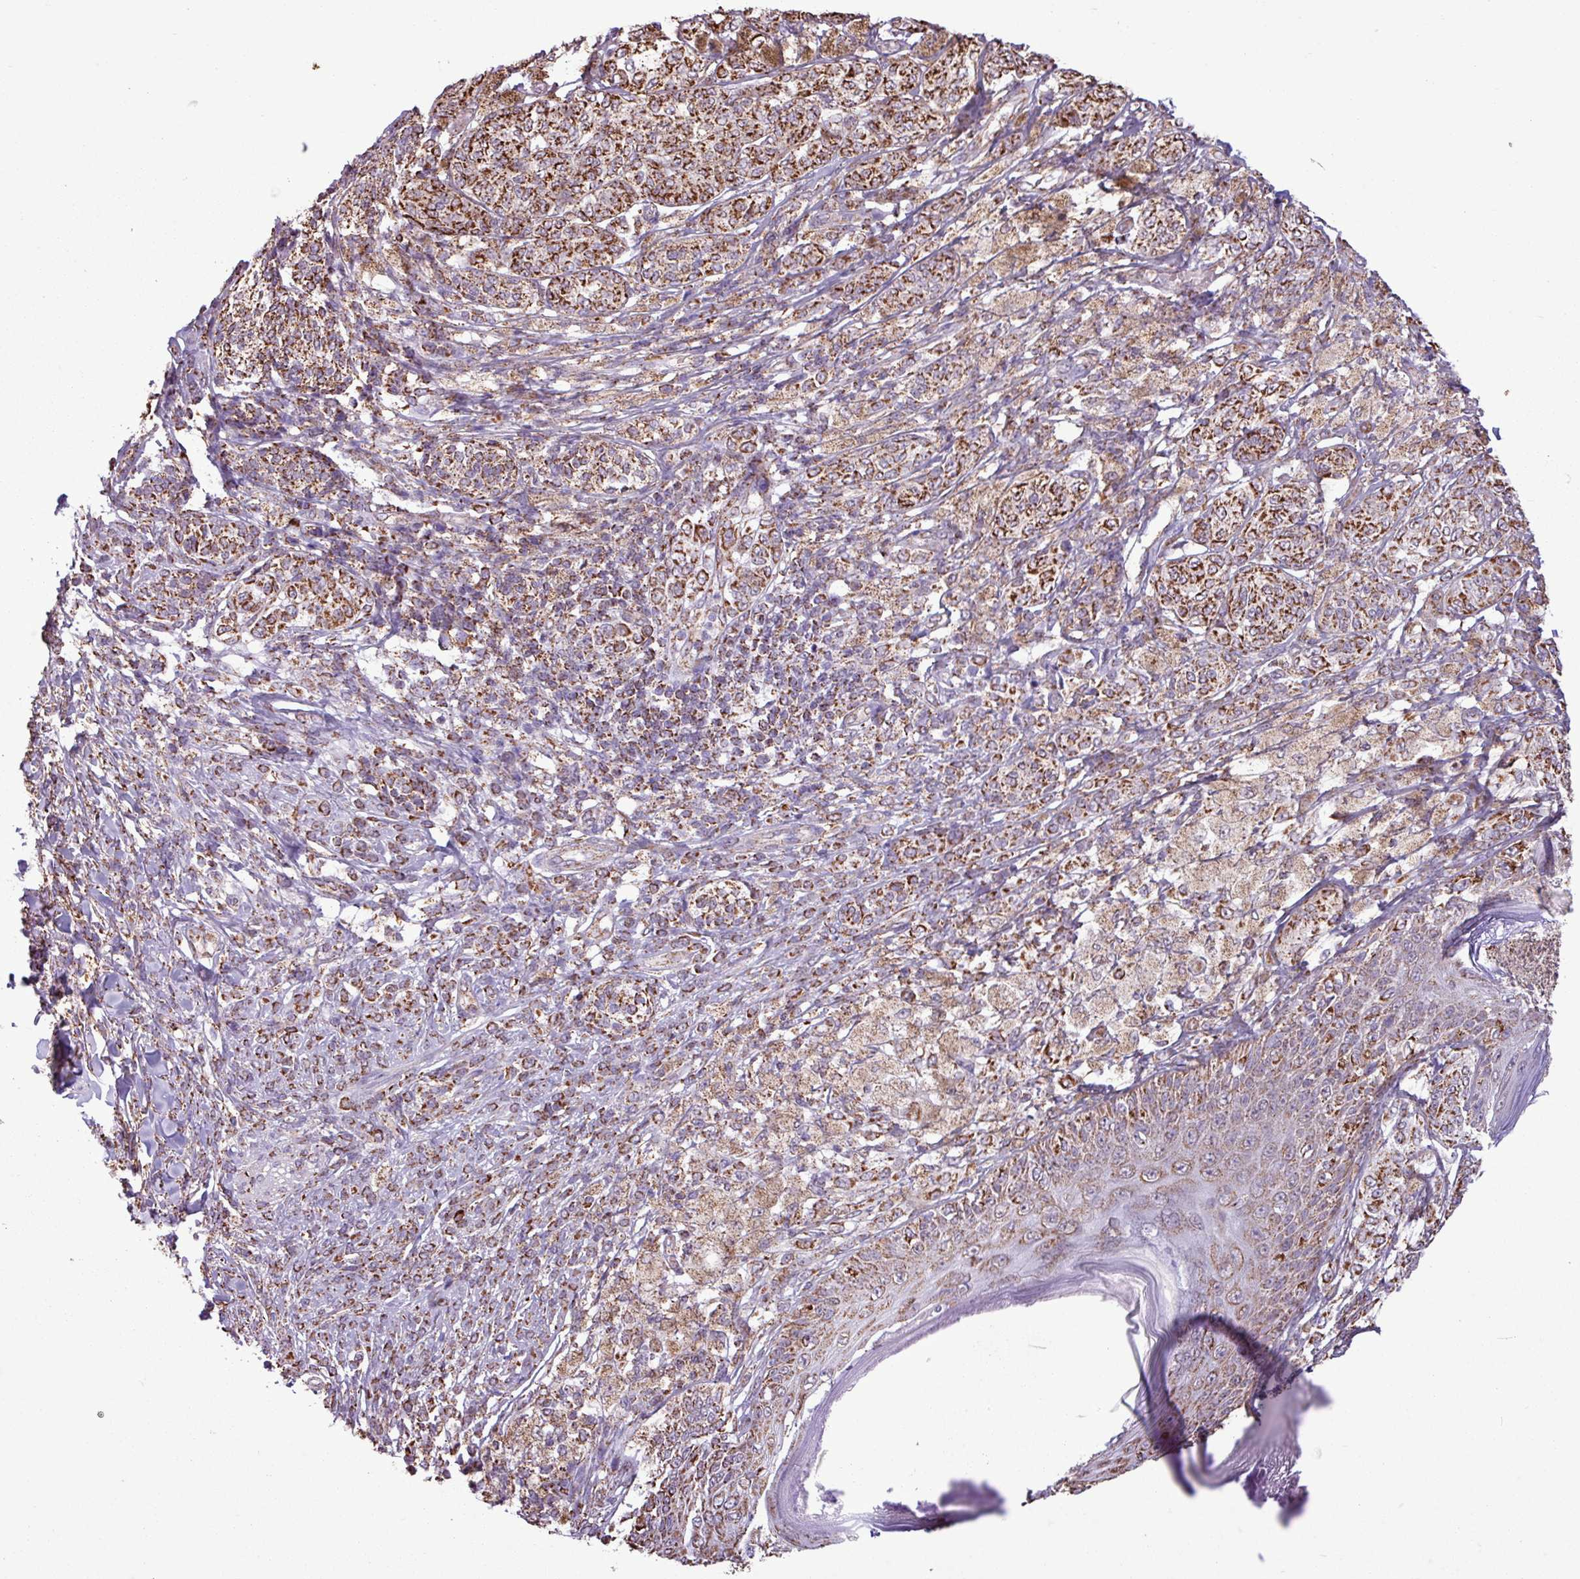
{"staining": {"intensity": "strong", "quantity": ">75%", "location": "cytoplasmic/membranous"}, "tissue": "melanoma", "cell_type": "Tumor cells", "image_type": "cancer", "snomed": [{"axis": "morphology", "description": "Malignant melanoma, NOS"}, {"axis": "topography", "description": "Skin"}], "caption": "Malignant melanoma stained with DAB (3,3'-diaminobenzidine) immunohistochemistry demonstrates high levels of strong cytoplasmic/membranous positivity in about >75% of tumor cells.", "gene": "ALG8", "patient": {"sex": "male", "age": 42}}